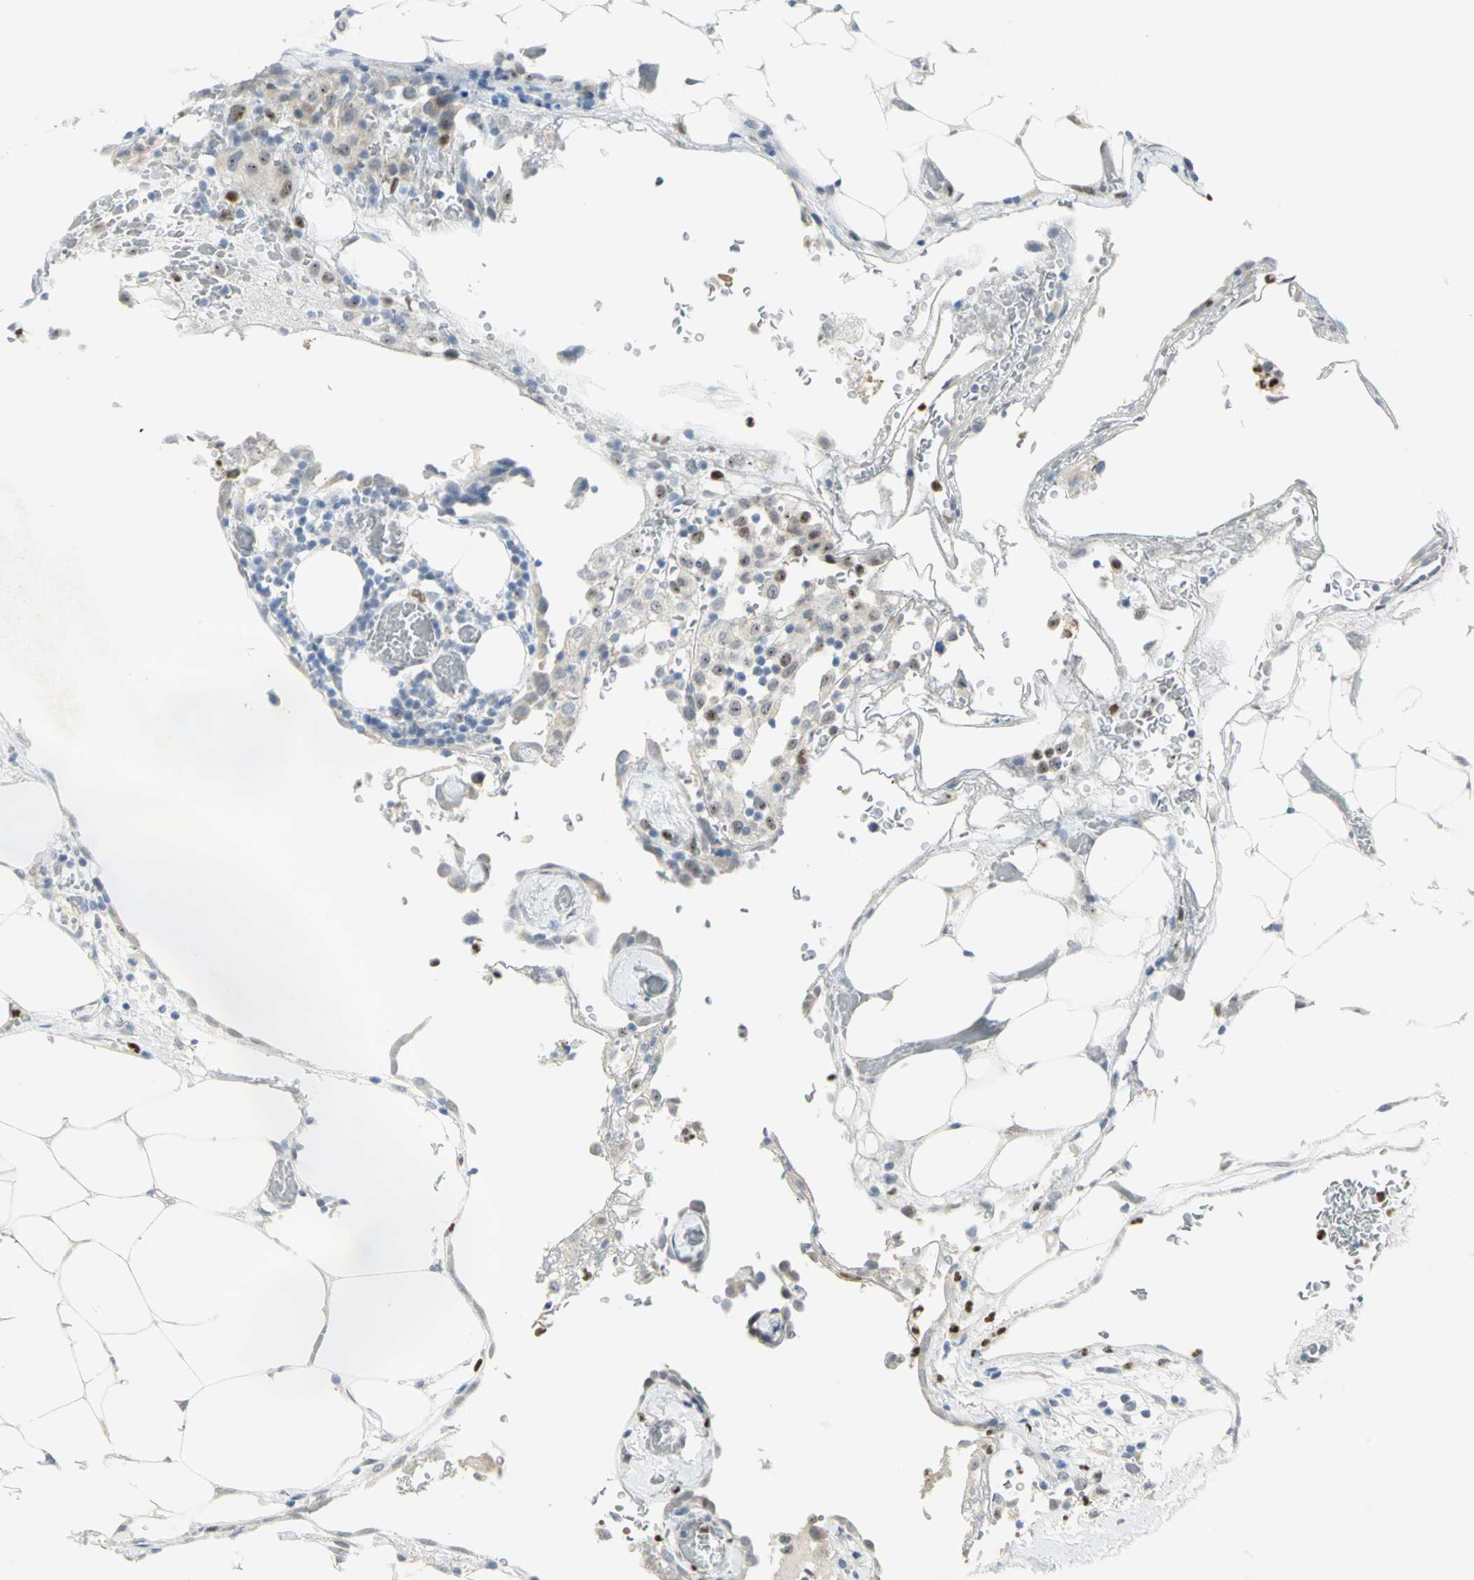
{"staining": {"intensity": "negative", "quantity": "none", "location": "none"}, "tissue": "colorectal cancer", "cell_type": "Tumor cells", "image_type": "cancer", "snomed": [{"axis": "morphology", "description": "Adenocarcinoma, NOS"}, {"axis": "topography", "description": "Colon"}], "caption": "There is no significant positivity in tumor cells of colorectal adenocarcinoma. (DAB (3,3'-diaminobenzidine) immunohistochemistry with hematoxylin counter stain).", "gene": "BCL6", "patient": {"sex": "female", "age": 86}}